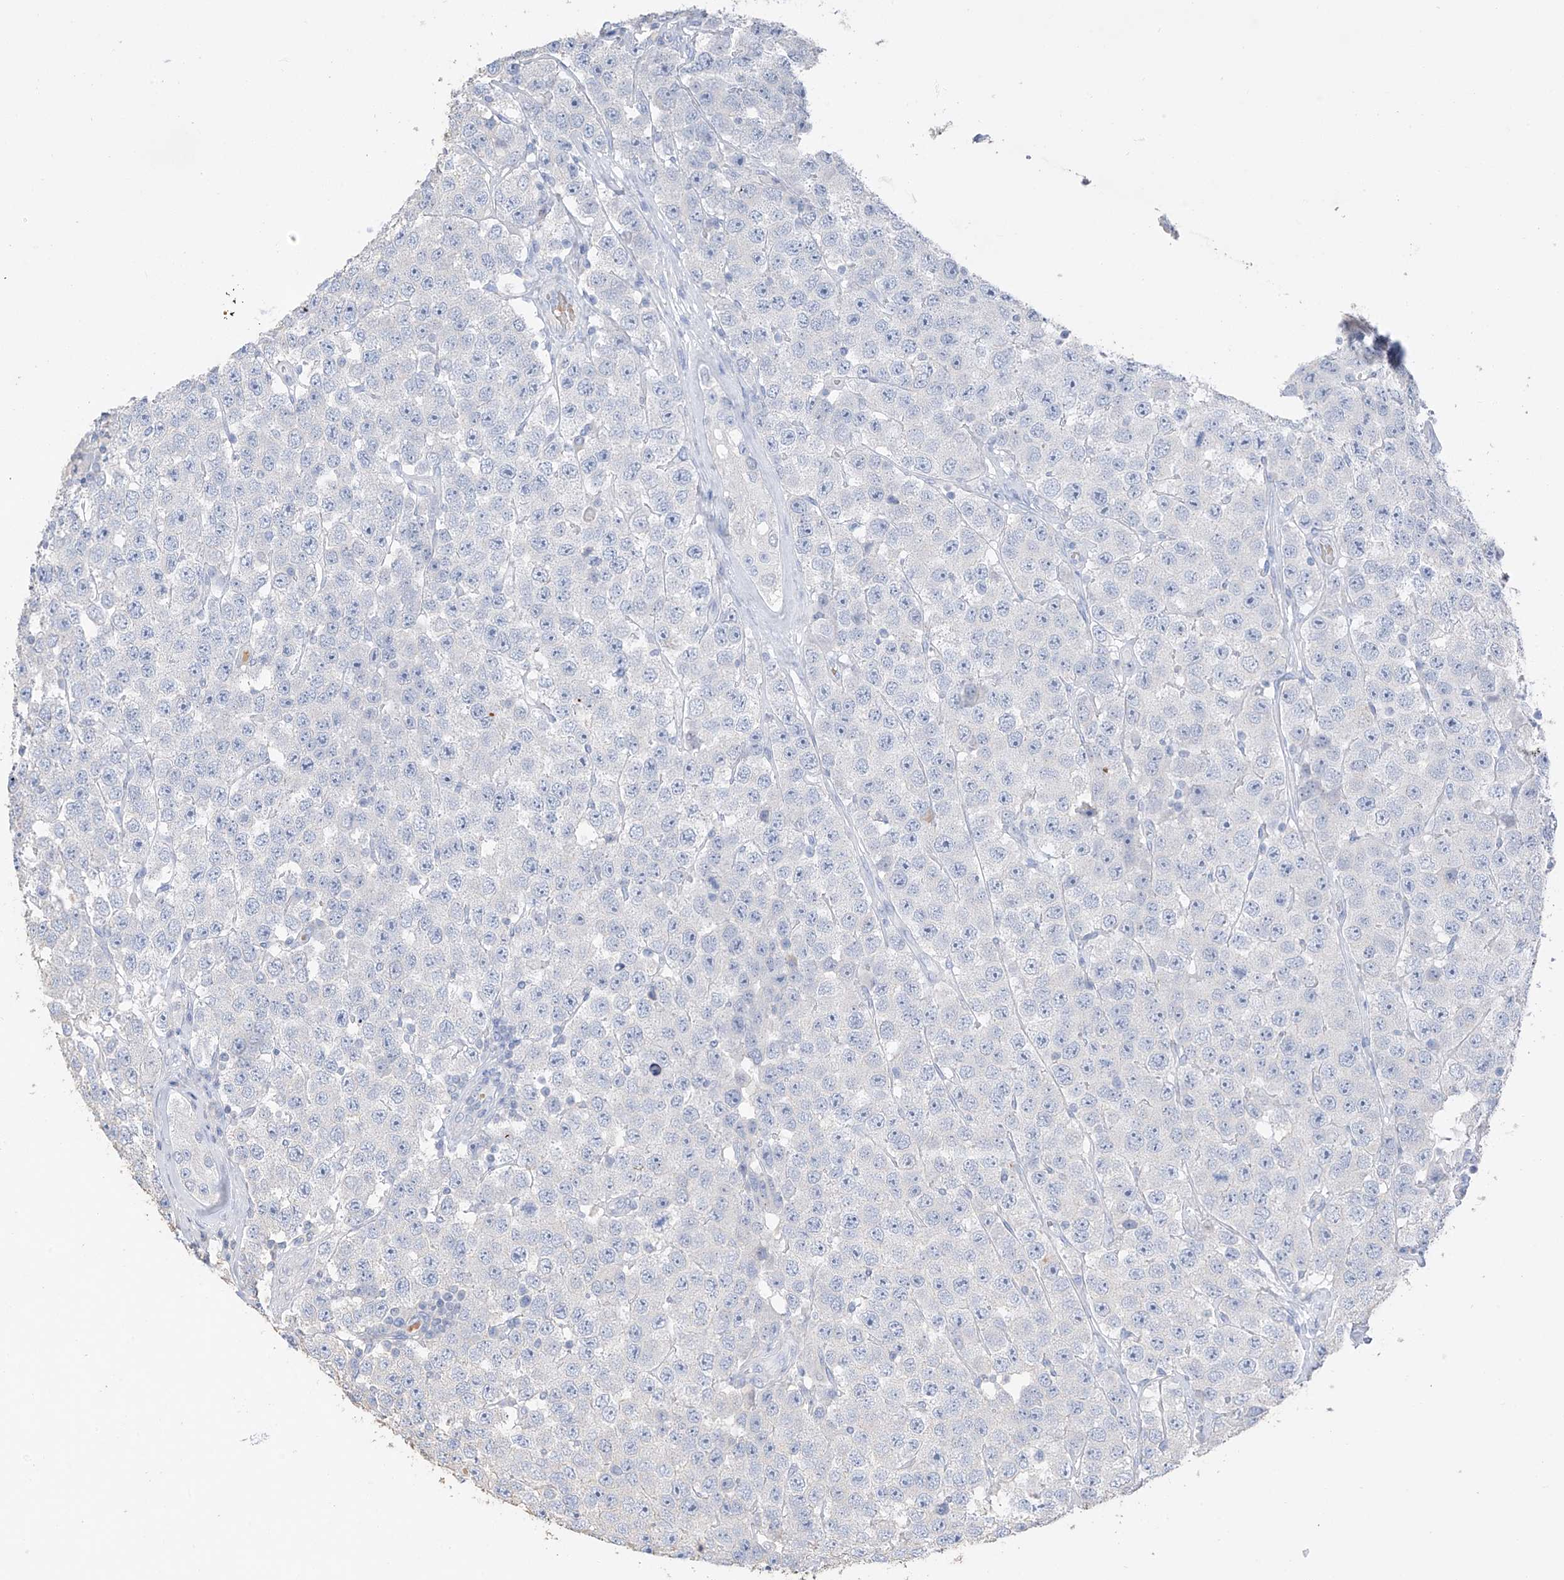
{"staining": {"intensity": "negative", "quantity": "none", "location": "none"}, "tissue": "testis cancer", "cell_type": "Tumor cells", "image_type": "cancer", "snomed": [{"axis": "morphology", "description": "Seminoma, NOS"}, {"axis": "topography", "description": "Testis"}], "caption": "Immunohistochemistry micrograph of neoplastic tissue: human testis cancer (seminoma) stained with DAB (3,3'-diaminobenzidine) exhibits no significant protein expression in tumor cells.", "gene": "PAFAH1B3", "patient": {"sex": "male", "age": 28}}